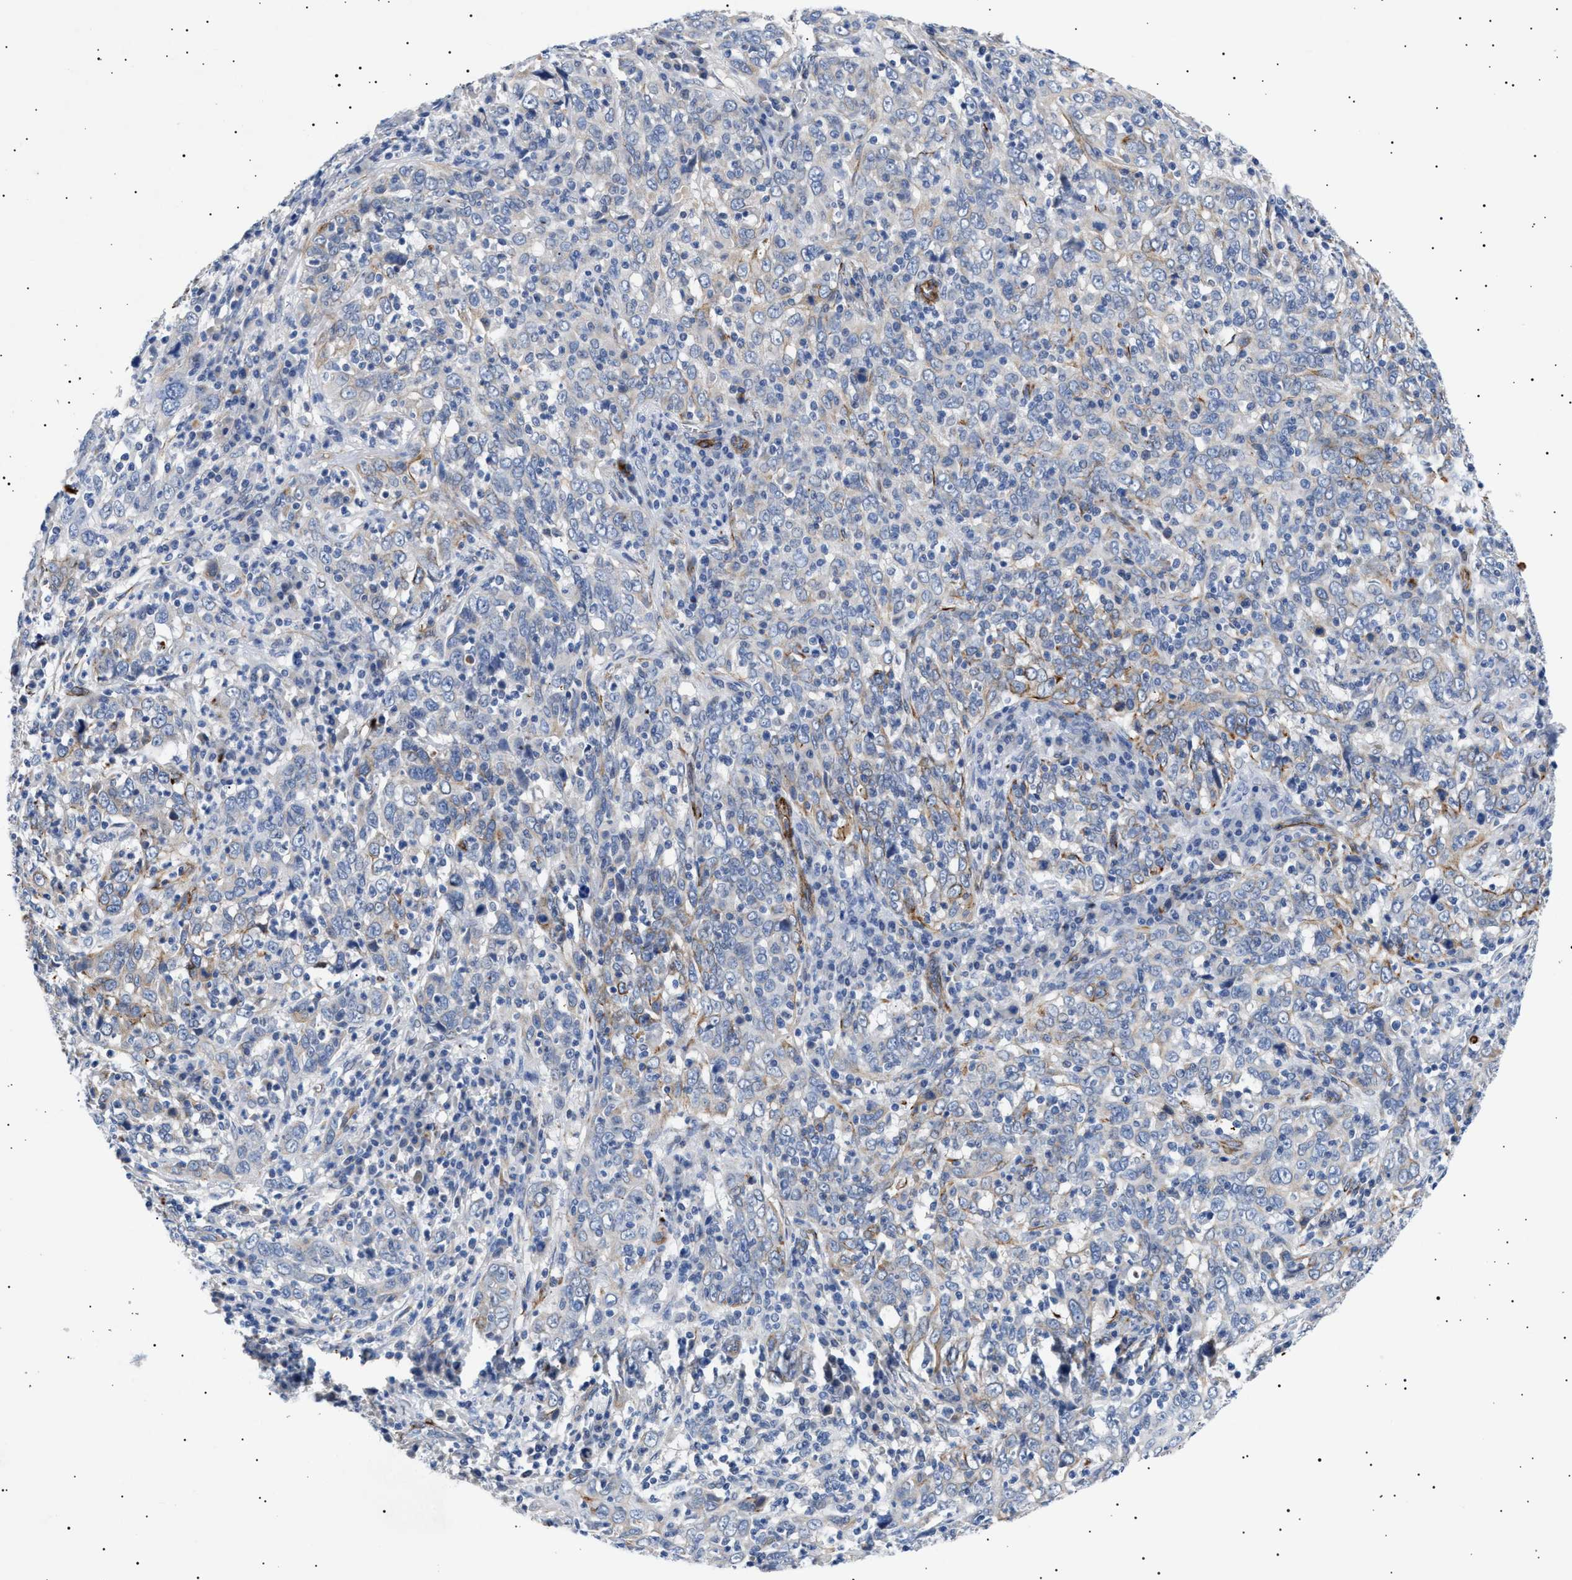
{"staining": {"intensity": "negative", "quantity": "none", "location": "none"}, "tissue": "cervical cancer", "cell_type": "Tumor cells", "image_type": "cancer", "snomed": [{"axis": "morphology", "description": "Squamous cell carcinoma, NOS"}, {"axis": "topography", "description": "Cervix"}], "caption": "A high-resolution photomicrograph shows immunohistochemistry (IHC) staining of cervical cancer, which displays no significant expression in tumor cells.", "gene": "OLFML2A", "patient": {"sex": "female", "age": 46}}